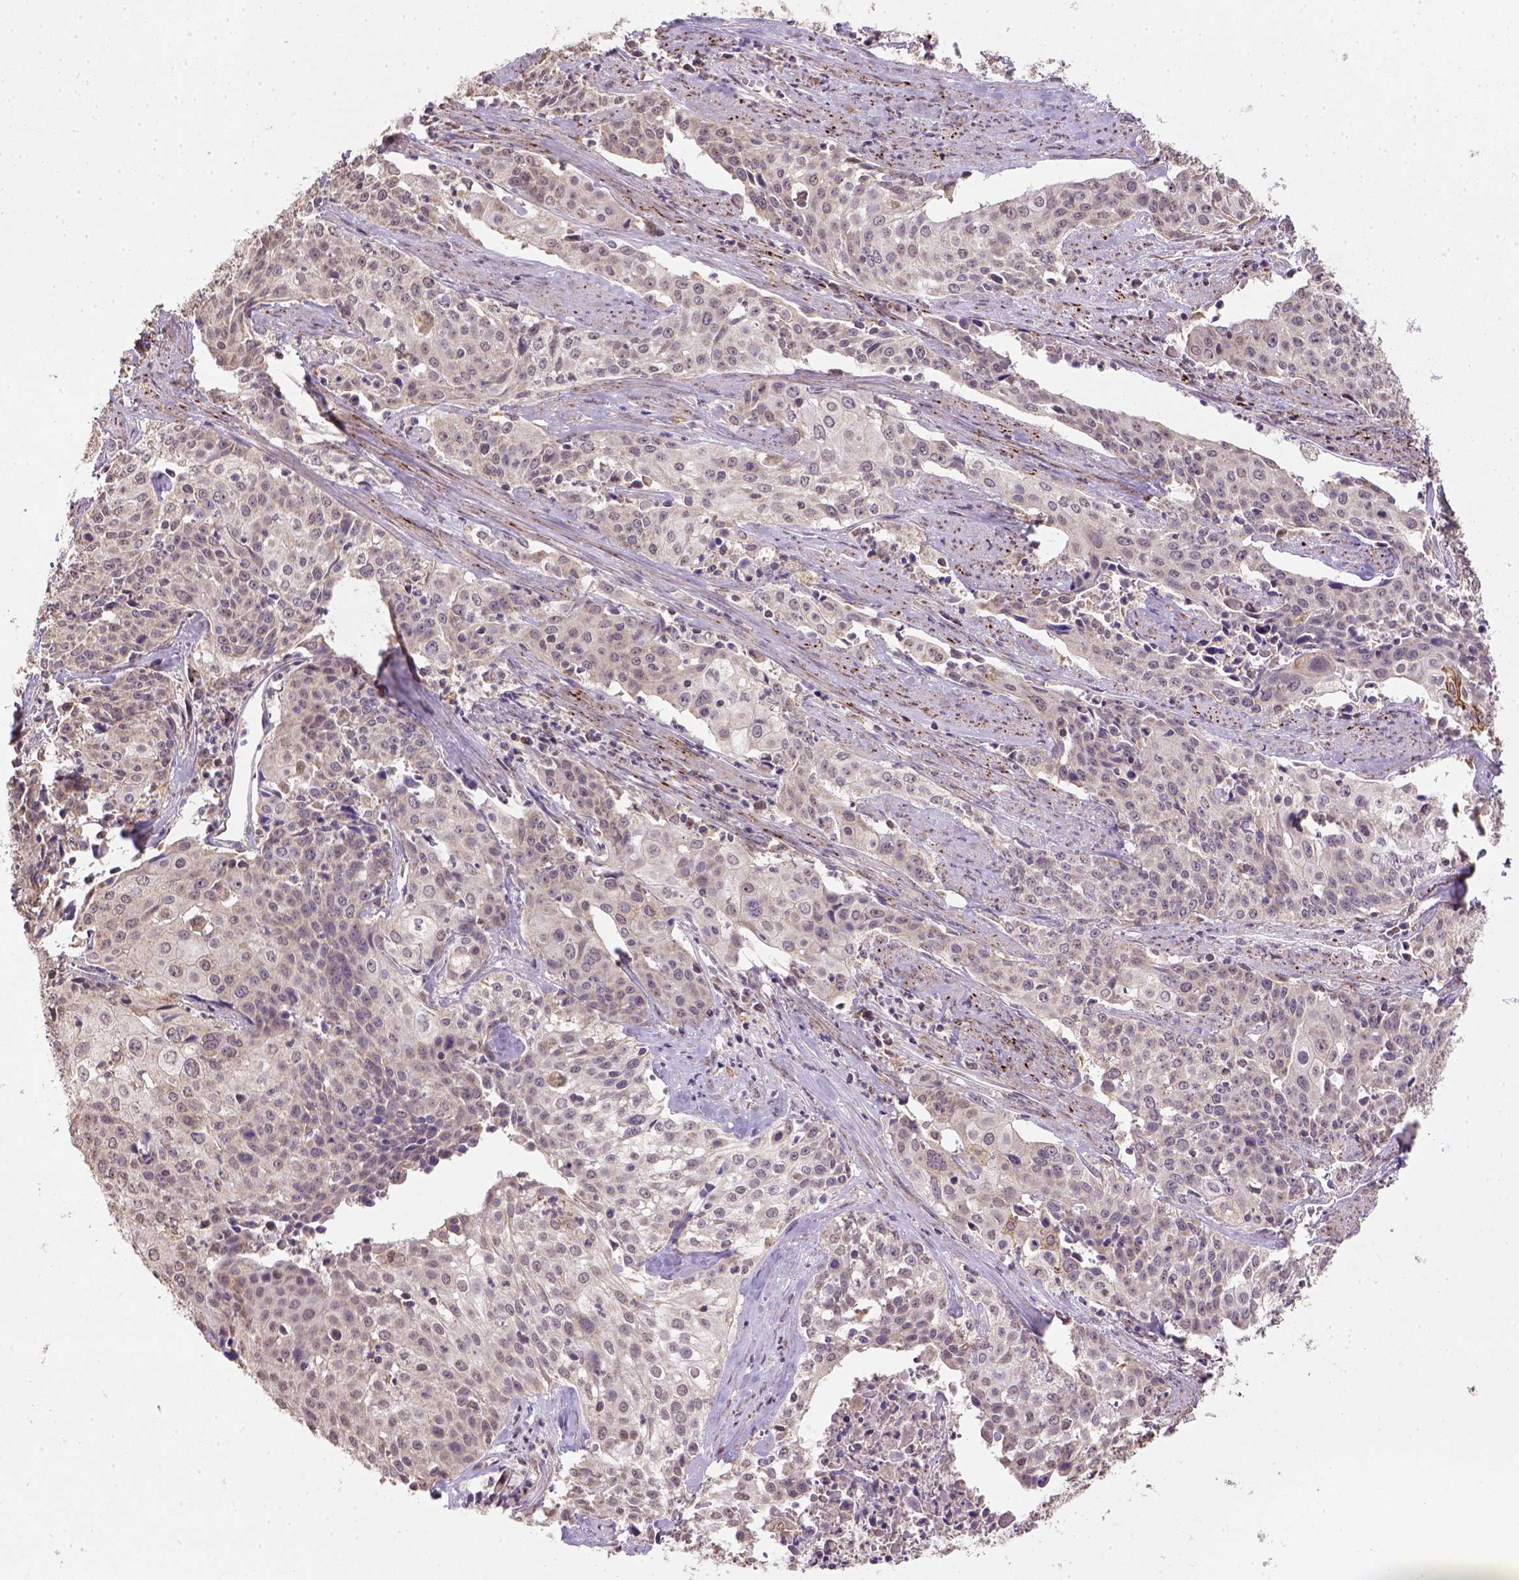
{"staining": {"intensity": "weak", "quantity": "25%-75%", "location": "cytoplasmic/membranous"}, "tissue": "cervical cancer", "cell_type": "Tumor cells", "image_type": "cancer", "snomed": [{"axis": "morphology", "description": "Squamous cell carcinoma, NOS"}, {"axis": "topography", "description": "Cervix"}], "caption": "This histopathology image exhibits immunohistochemistry (IHC) staining of human cervical squamous cell carcinoma, with low weak cytoplasmic/membranous expression in about 25%-75% of tumor cells.", "gene": "NUDT10", "patient": {"sex": "female", "age": 39}}